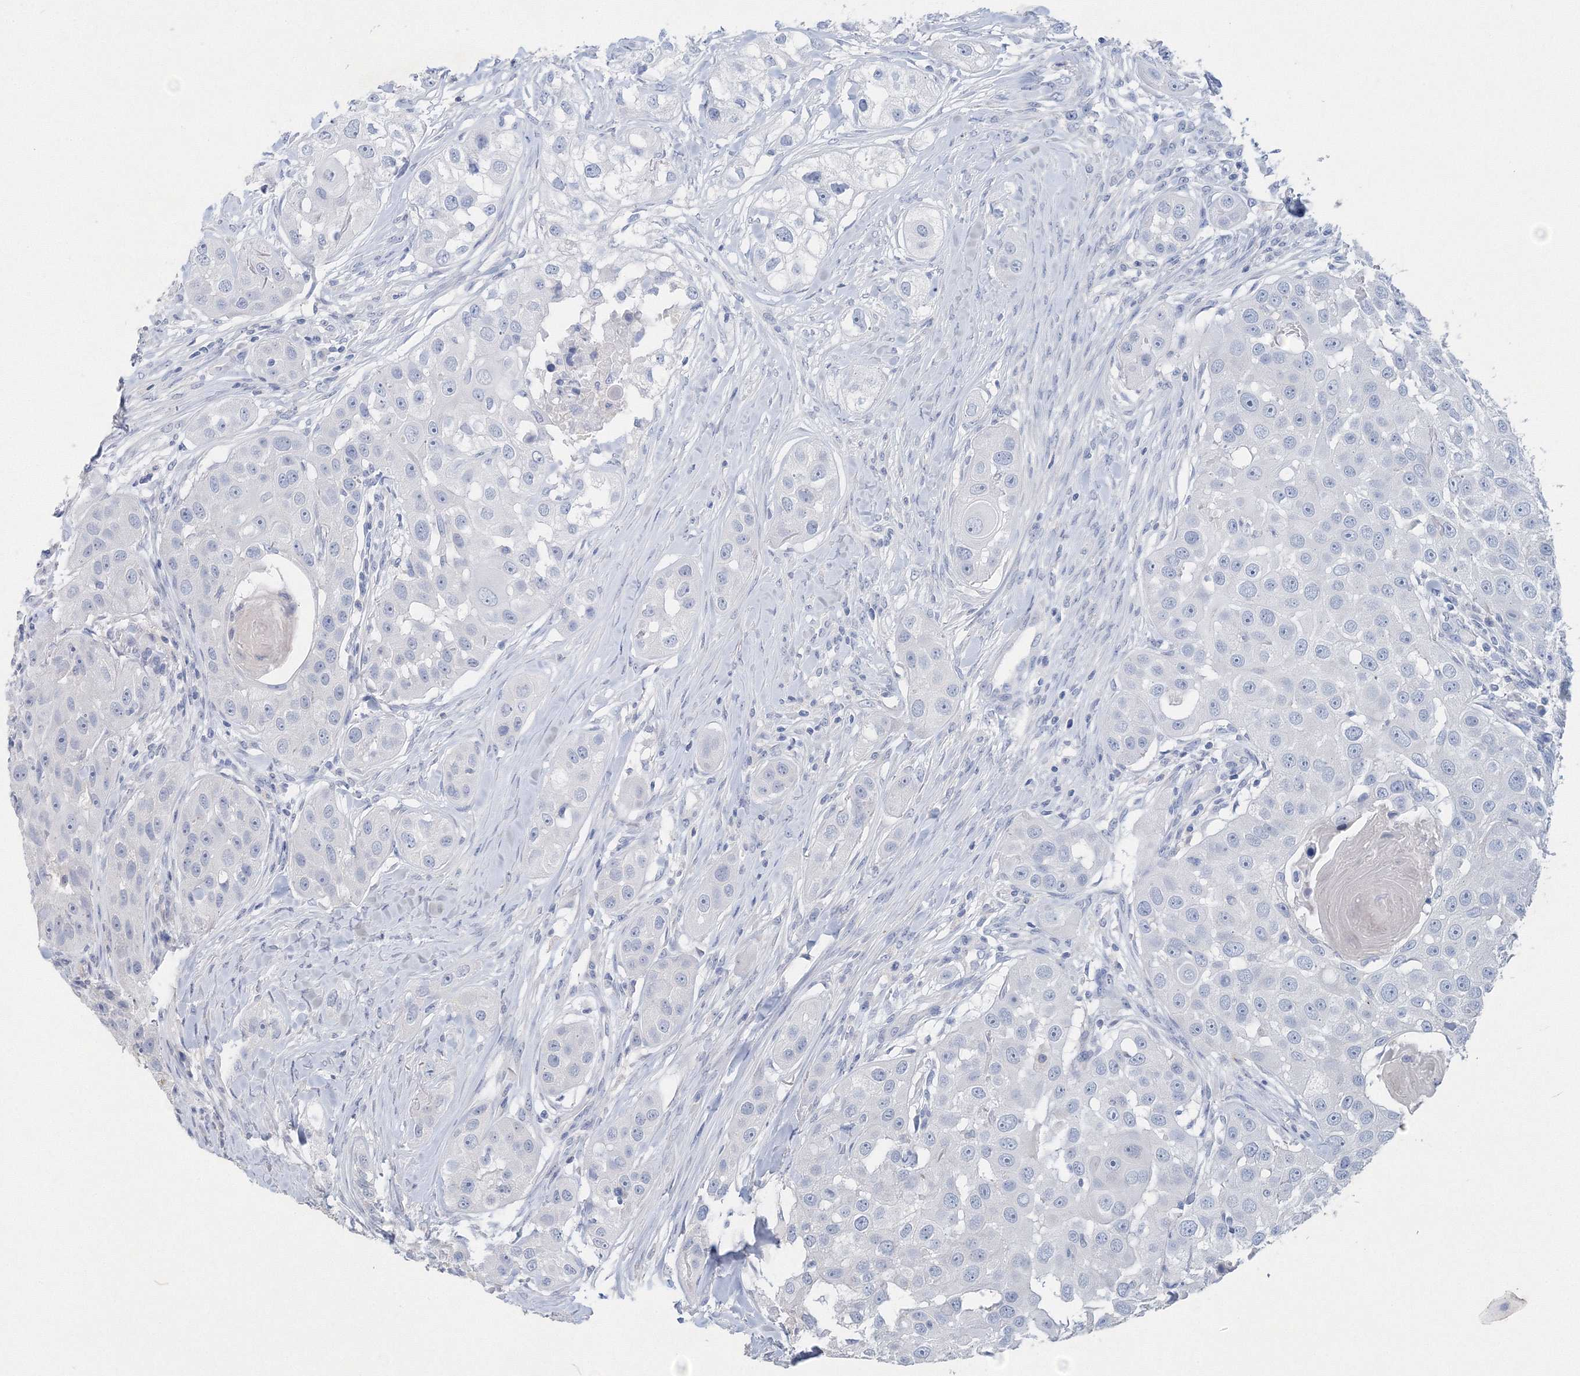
{"staining": {"intensity": "negative", "quantity": "none", "location": "none"}, "tissue": "head and neck cancer", "cell_type": "Tumor cells", "image_type": "cancer", "snomed": [{"axis": "morphology", "description": "Normal tissue, NOS"}, {"axis": "morphology", "description": "Squamous cell carcinoma, NOS"}, {"axis": "topography", "description": "Skeletal muscle"}, {"axis": "topography", "description": "Head-Neck"}], "caption": "DAB immunohistochemical staining of human head and neck cancer displays no significant staining in tumor cells.", "gene": "OSBPL6", "patient": {"sex": "male", "age": 51}}